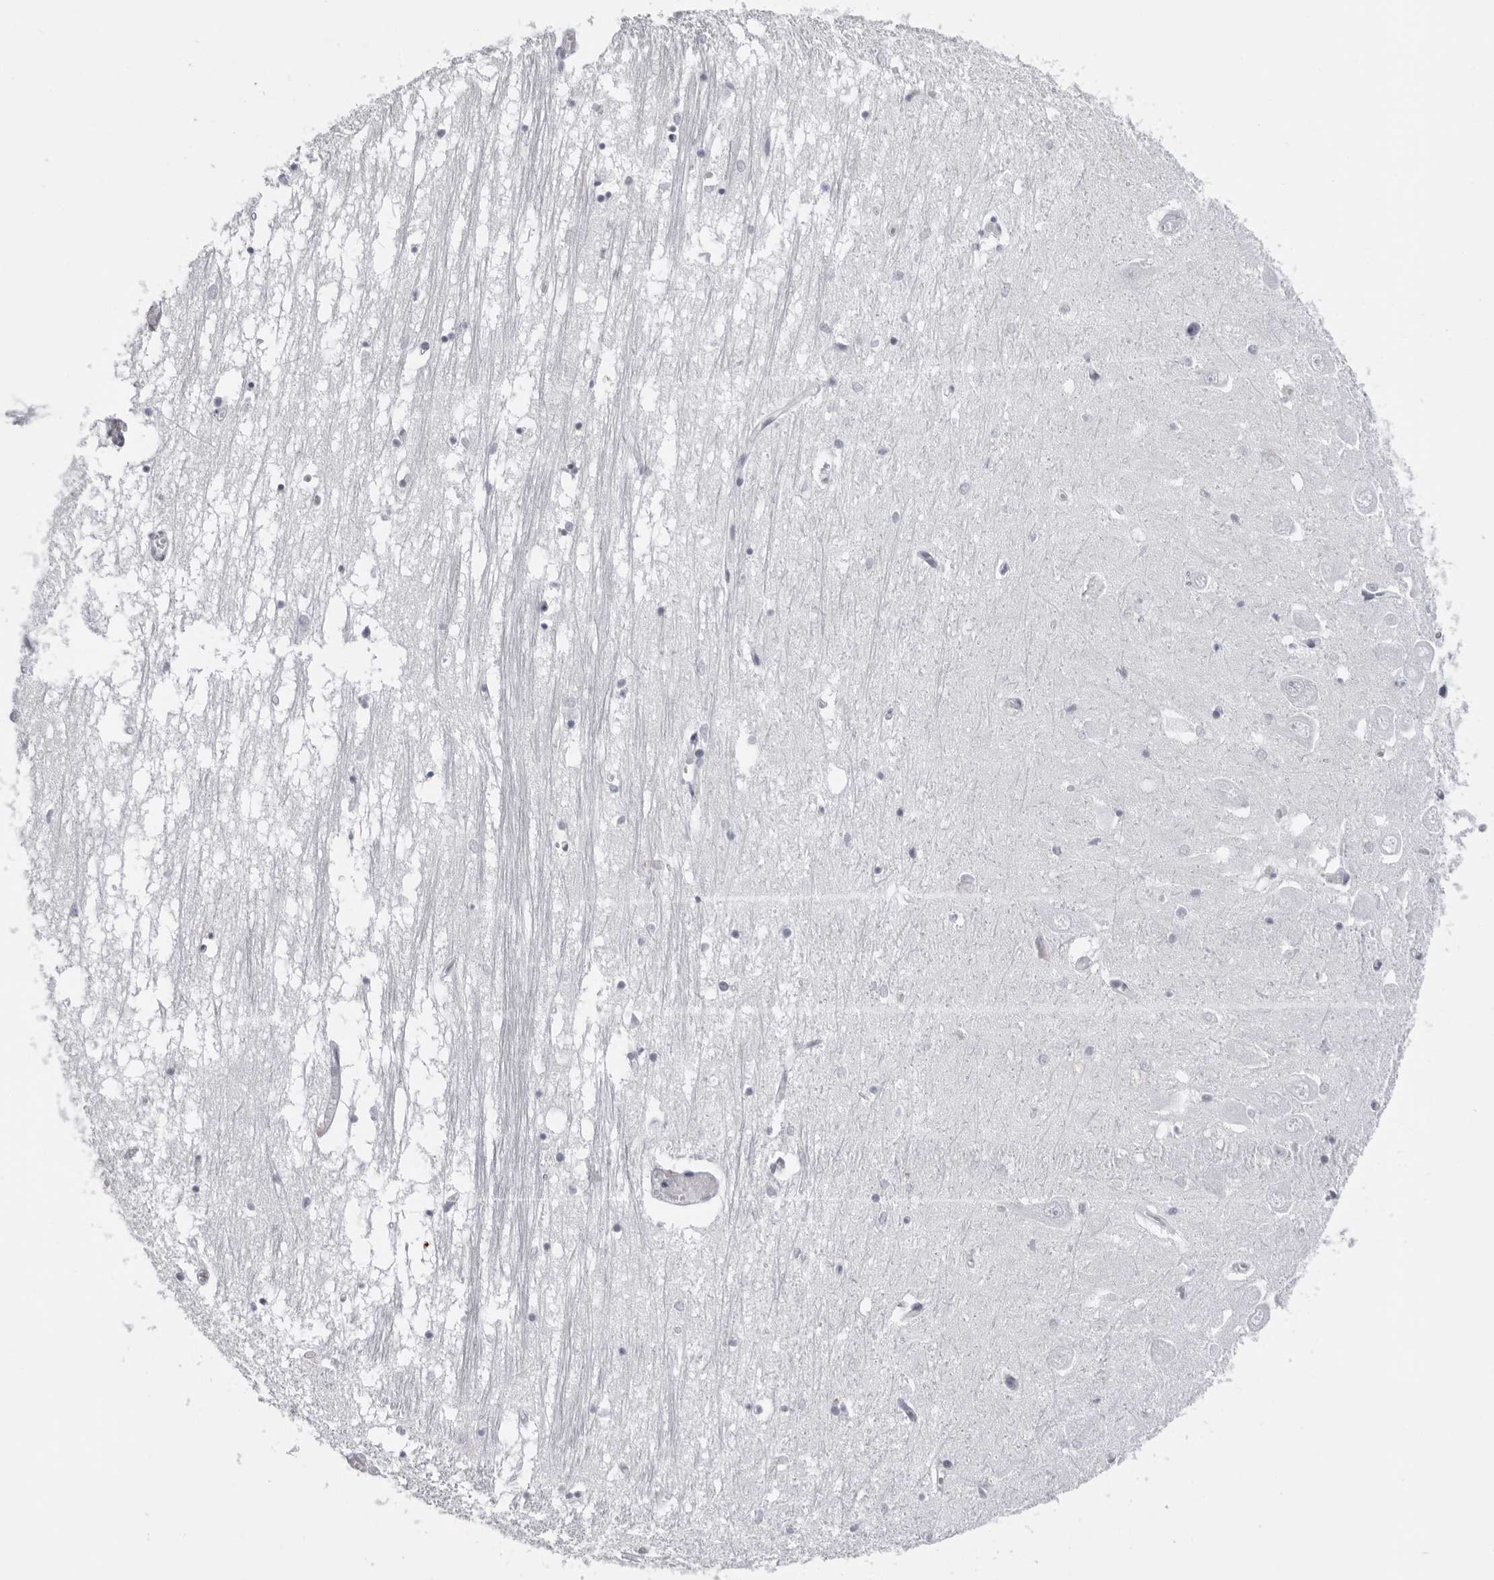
{"staining": {"intensity": "negative", "quantity": "none", "location": "none"}, "tissue": "hippocampus", "cell_type": "Glial cells", "image_type": "normal", "snomed": [{"axis": "morphology", "description": "Normal tissue, NOS"}, {"axis": "topography", "description": "Hippocampus"}], "caption": "Human hippocampus stained for a protein using IHC demonstrates no expression in glial cells.", "gene": "DNALI1", "patient": {"sex": "male", "age": 70}}